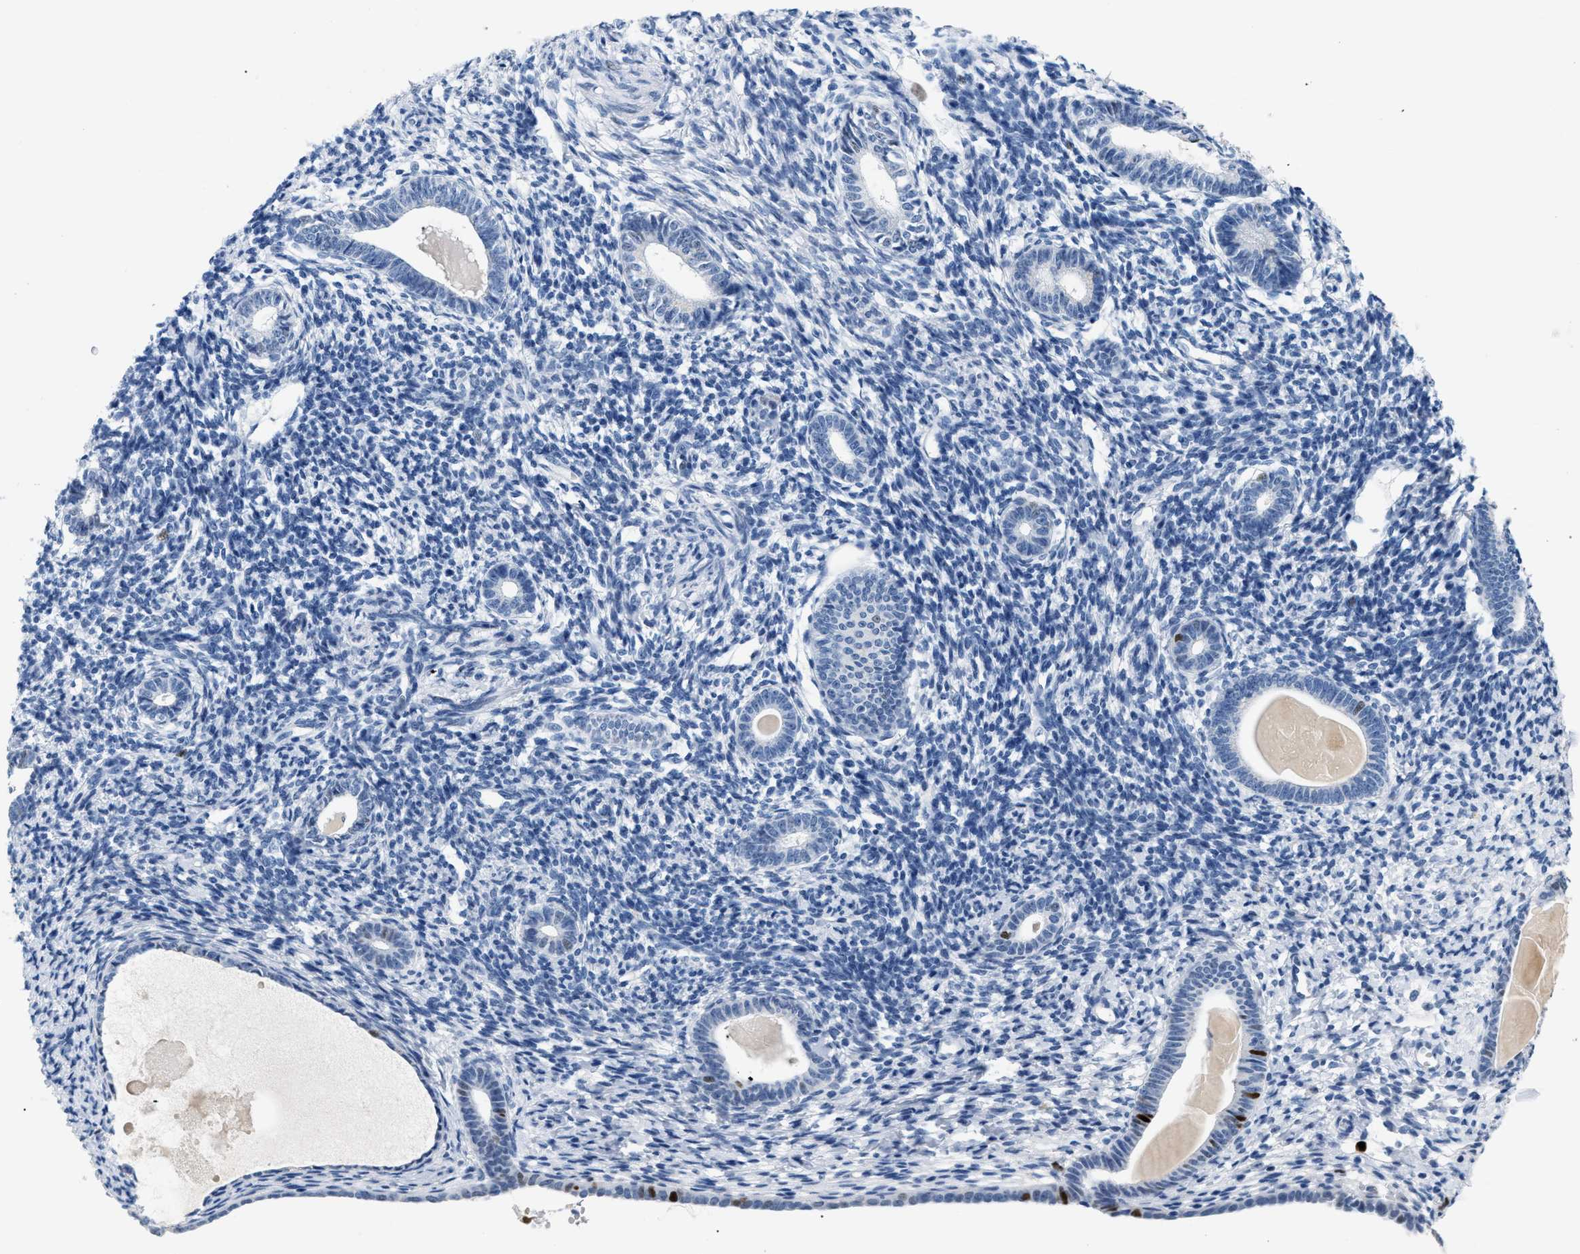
{"staining": {"intensity": "strong", "quantity": "<25%", "location": "nuclear"}, "tissue": "endometrium", "cell_type": "Cells in endometrial stroma", "image_type": "normal", "snomed": [{"axis": "morphology", "description": "Normal tissue, NOS"}, {"axis": "topography", "description": "Endometrium"}], "caption": "Approximately <25% of cells in endometrial stroma in benign human endometrium display strong nuclear protein expression as visualized by brown immunohistochemical staining.", "gene": "MCM7", "patient": {"sex": "female", "age": 71}}